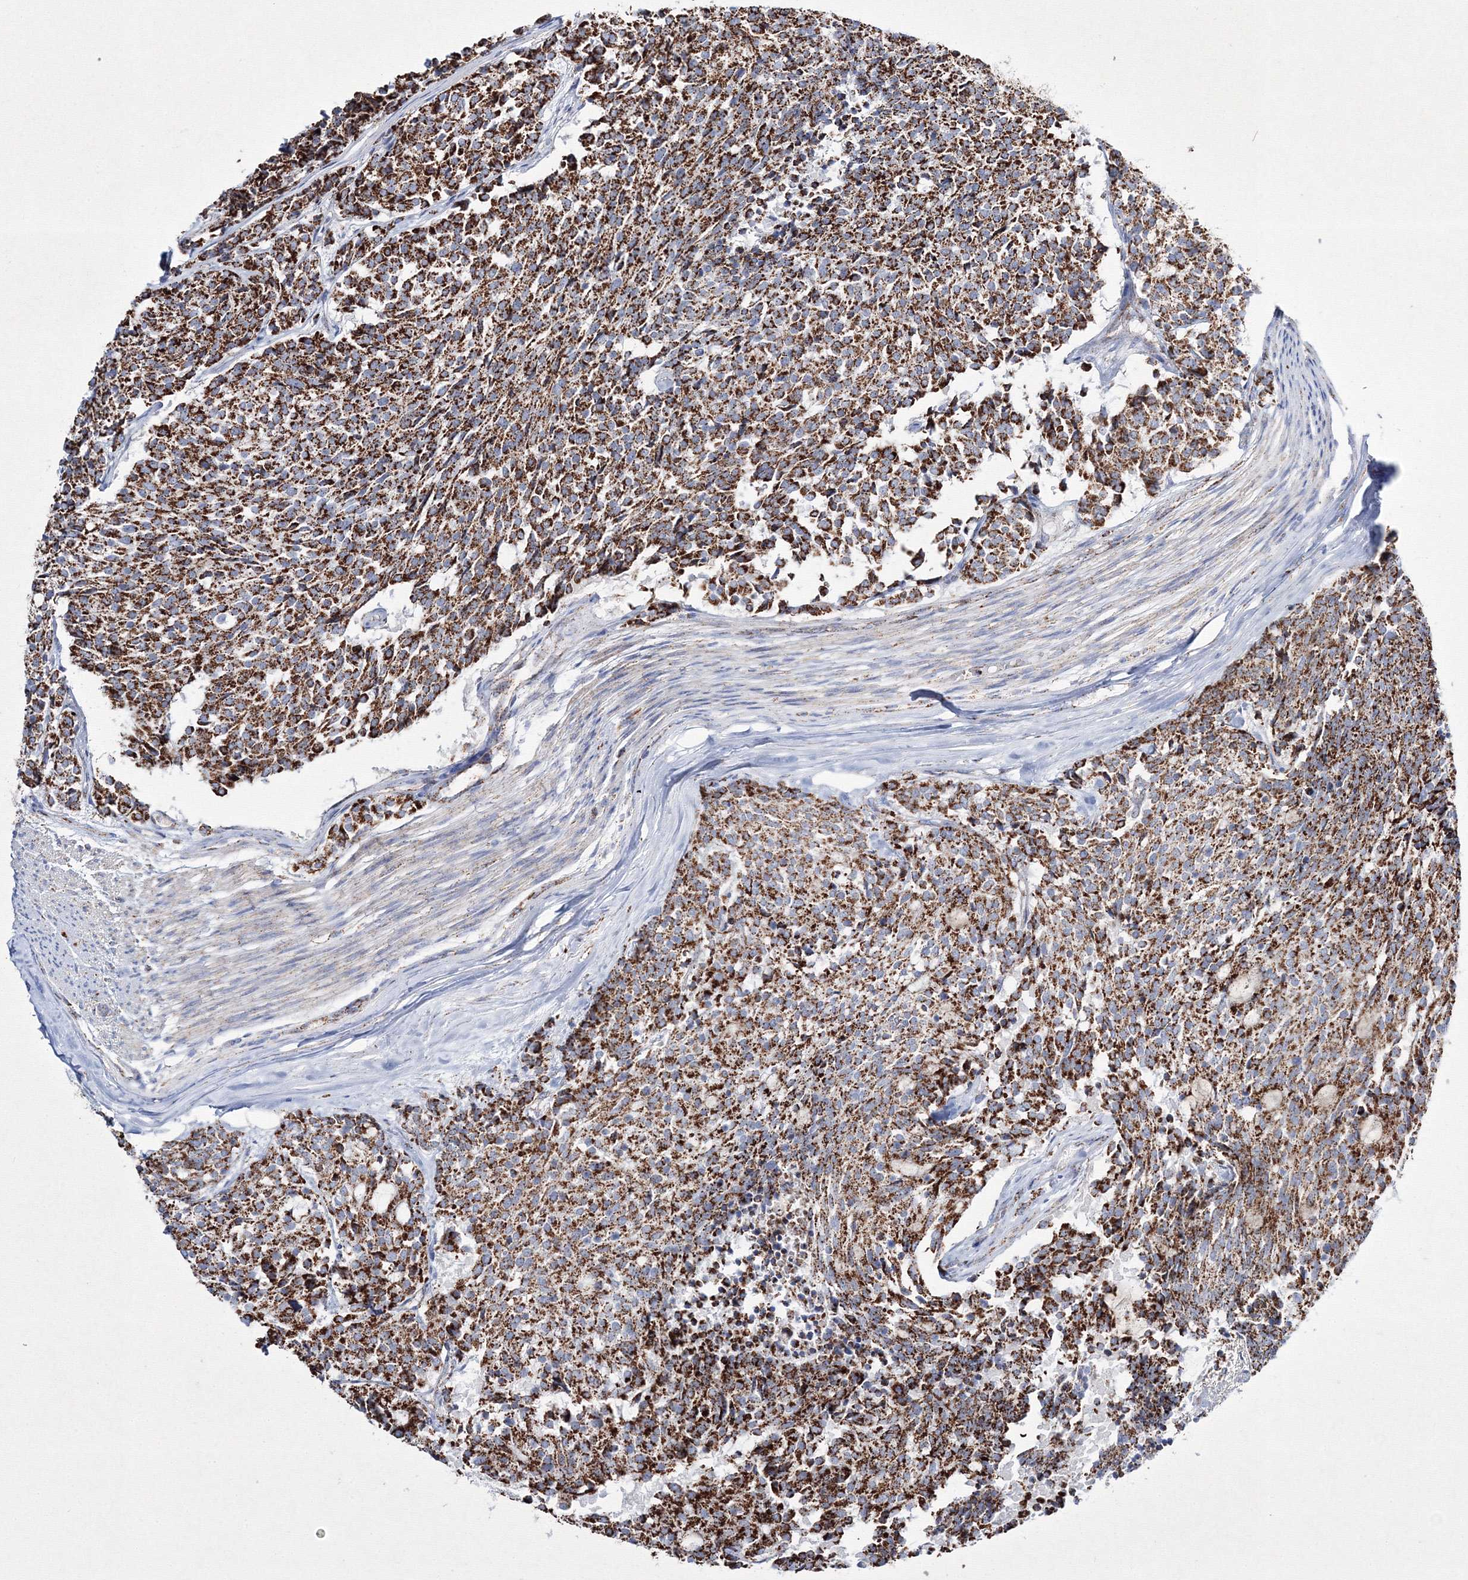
{"staining": {"intensity": "strong", "quantity": ">75%", "location": "cytoplasmic/membranous"}, "tissue": "carcinoid", "cell_type": "Tumor cells", "image_type": "cancer", "snomed": [{"axis": "morphology", "description": "Carcinoid, malignant, NOS"}, {"axis": "topography", "description": "Pancreas"}], "caption": "IHC (DAB (3,3'-diaminobenzidine)) staining of carcinoid displays strong cytoplasmic/membranous protein positivity in about >75% of tumor cells.", "gene": "IGSF9", "patient": {"sex": "female", "age": 54}}